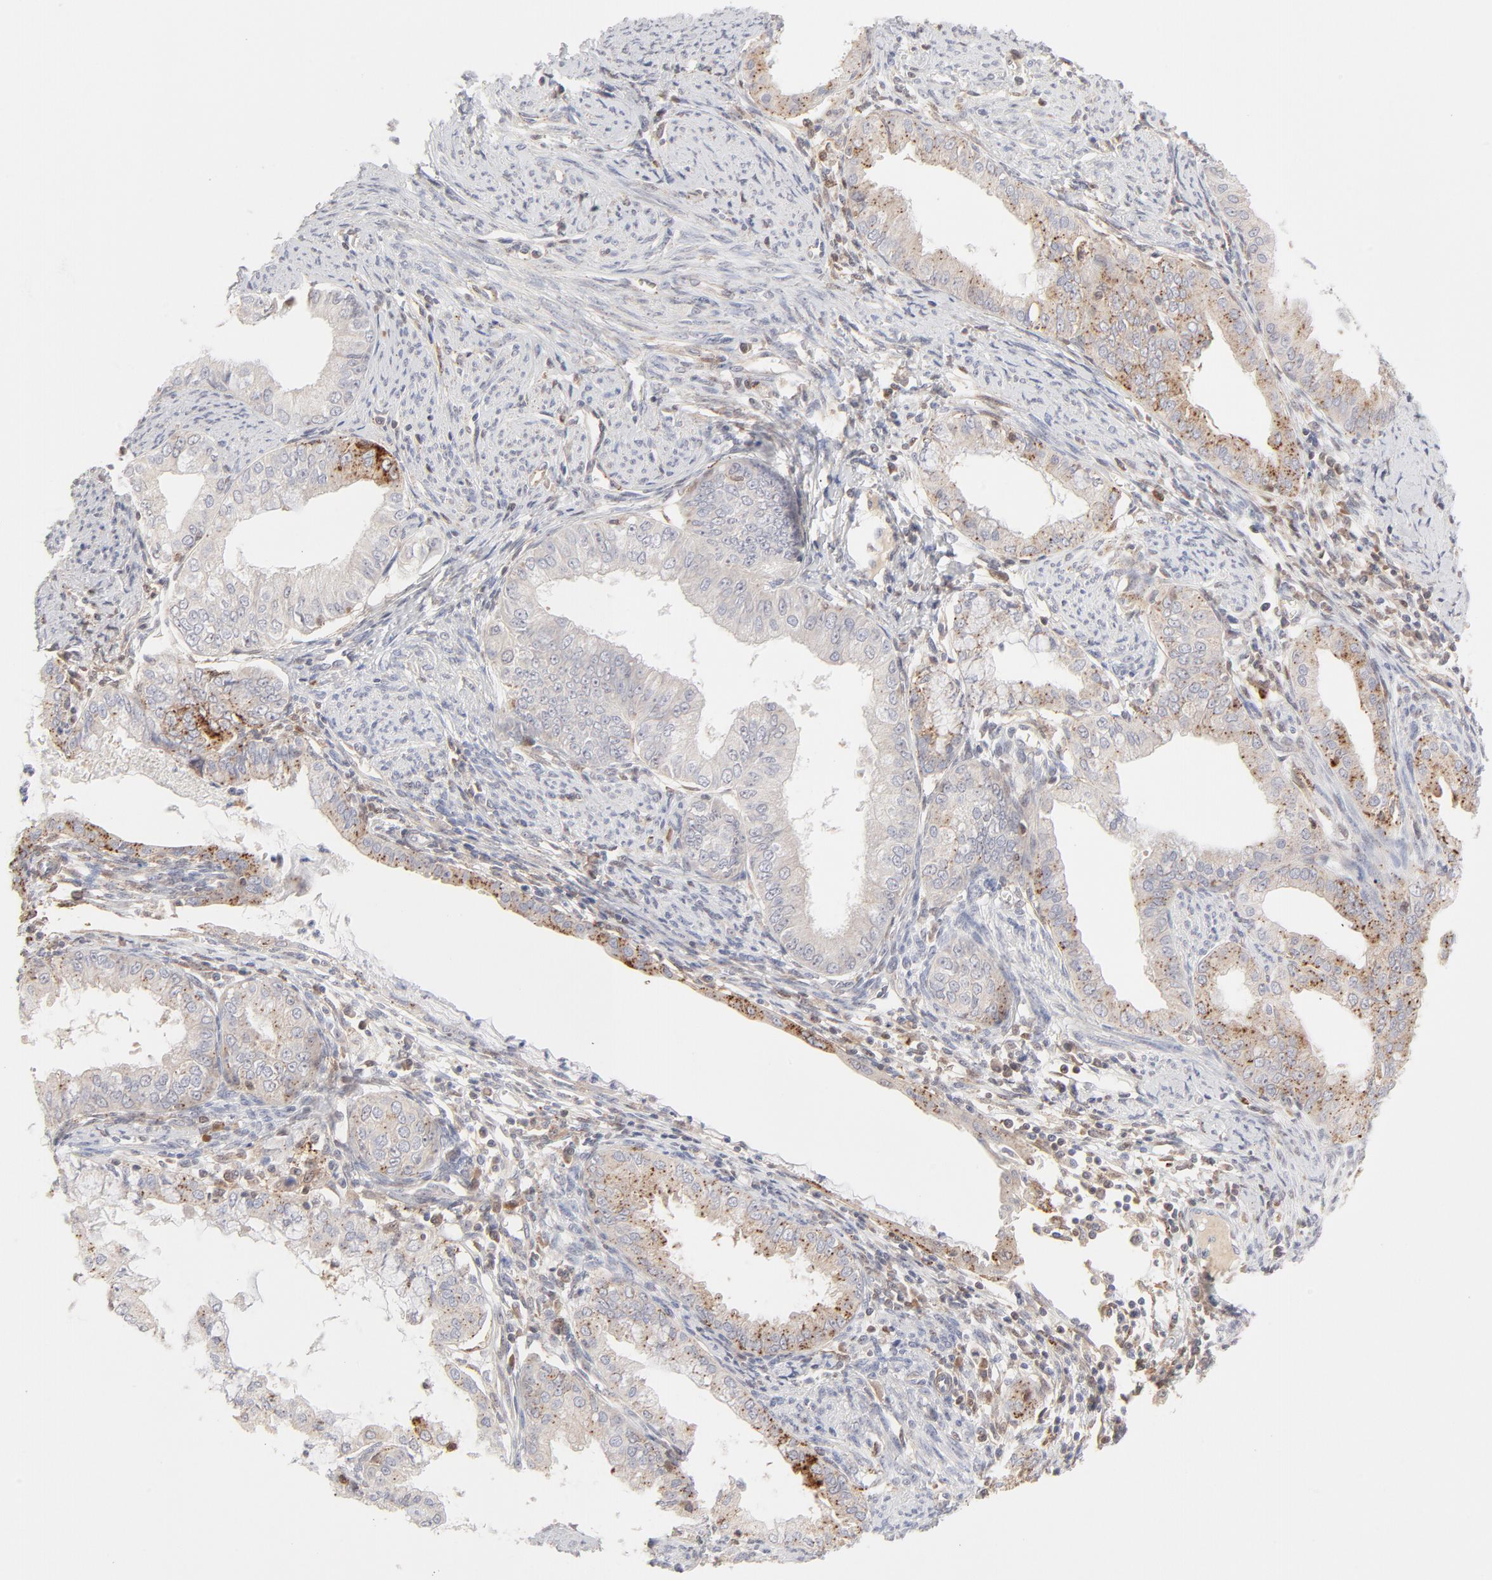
{"staining": {"intensity": "weak", "quantity": "<25%", "location": "cytoplasmic/membranous"}, "tissue": "endometrial cancer", "cell_type": "Tumor cells", "image_type": "cancer", "snomed": [{"axis": "morphology", "description": "Adenocarcinoma, NOS"}, {"axis": "topography", "description": "Endometrium"}], "caption": "The image exhibits no significant expression in tumor cells of endometrial cancer (adenocarcinoma).", "gene": "CDK6", "patient": {"sex": "female", "age": 76}}